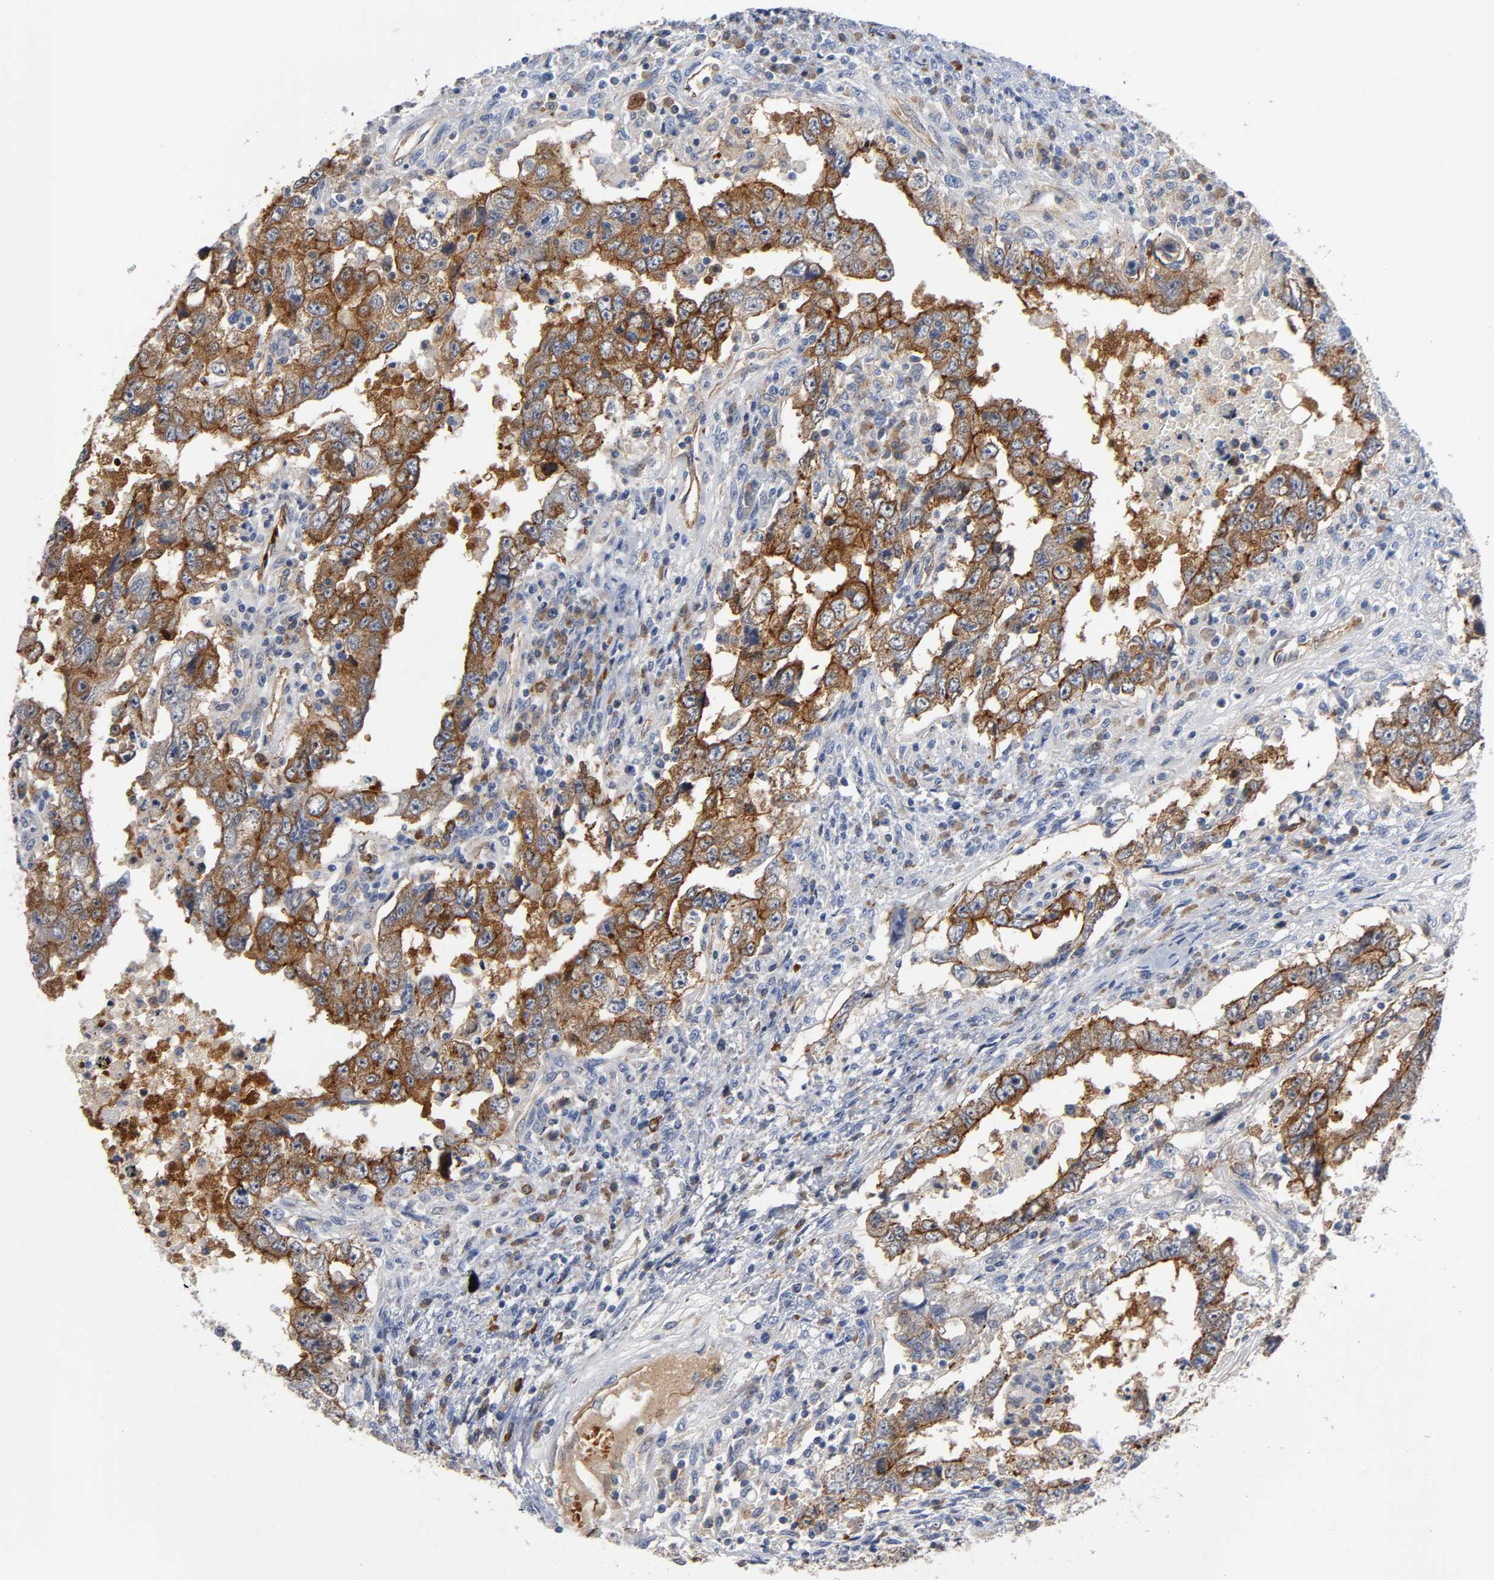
{"staining": {"intensity": "strong", "quantity": "25%-75%", "location": "cytoplasmic/membranous"}, "tissue": "testis cancer", "cell_type": "Tumor cells", "image_type": "cancer", "snomed": [{"axis": "morphology", "description": "Carcinoma, Embryonal, NOS"}, {"axis": "topography", "description": "Testis"}], "caption": "This is an image of IHC staining of testis cancer, which shows strong expression in the cytoplasmic/membranous of tumor cells.", "gene": "CD2AP", "patient": {"sex": "male", "age": 26}}